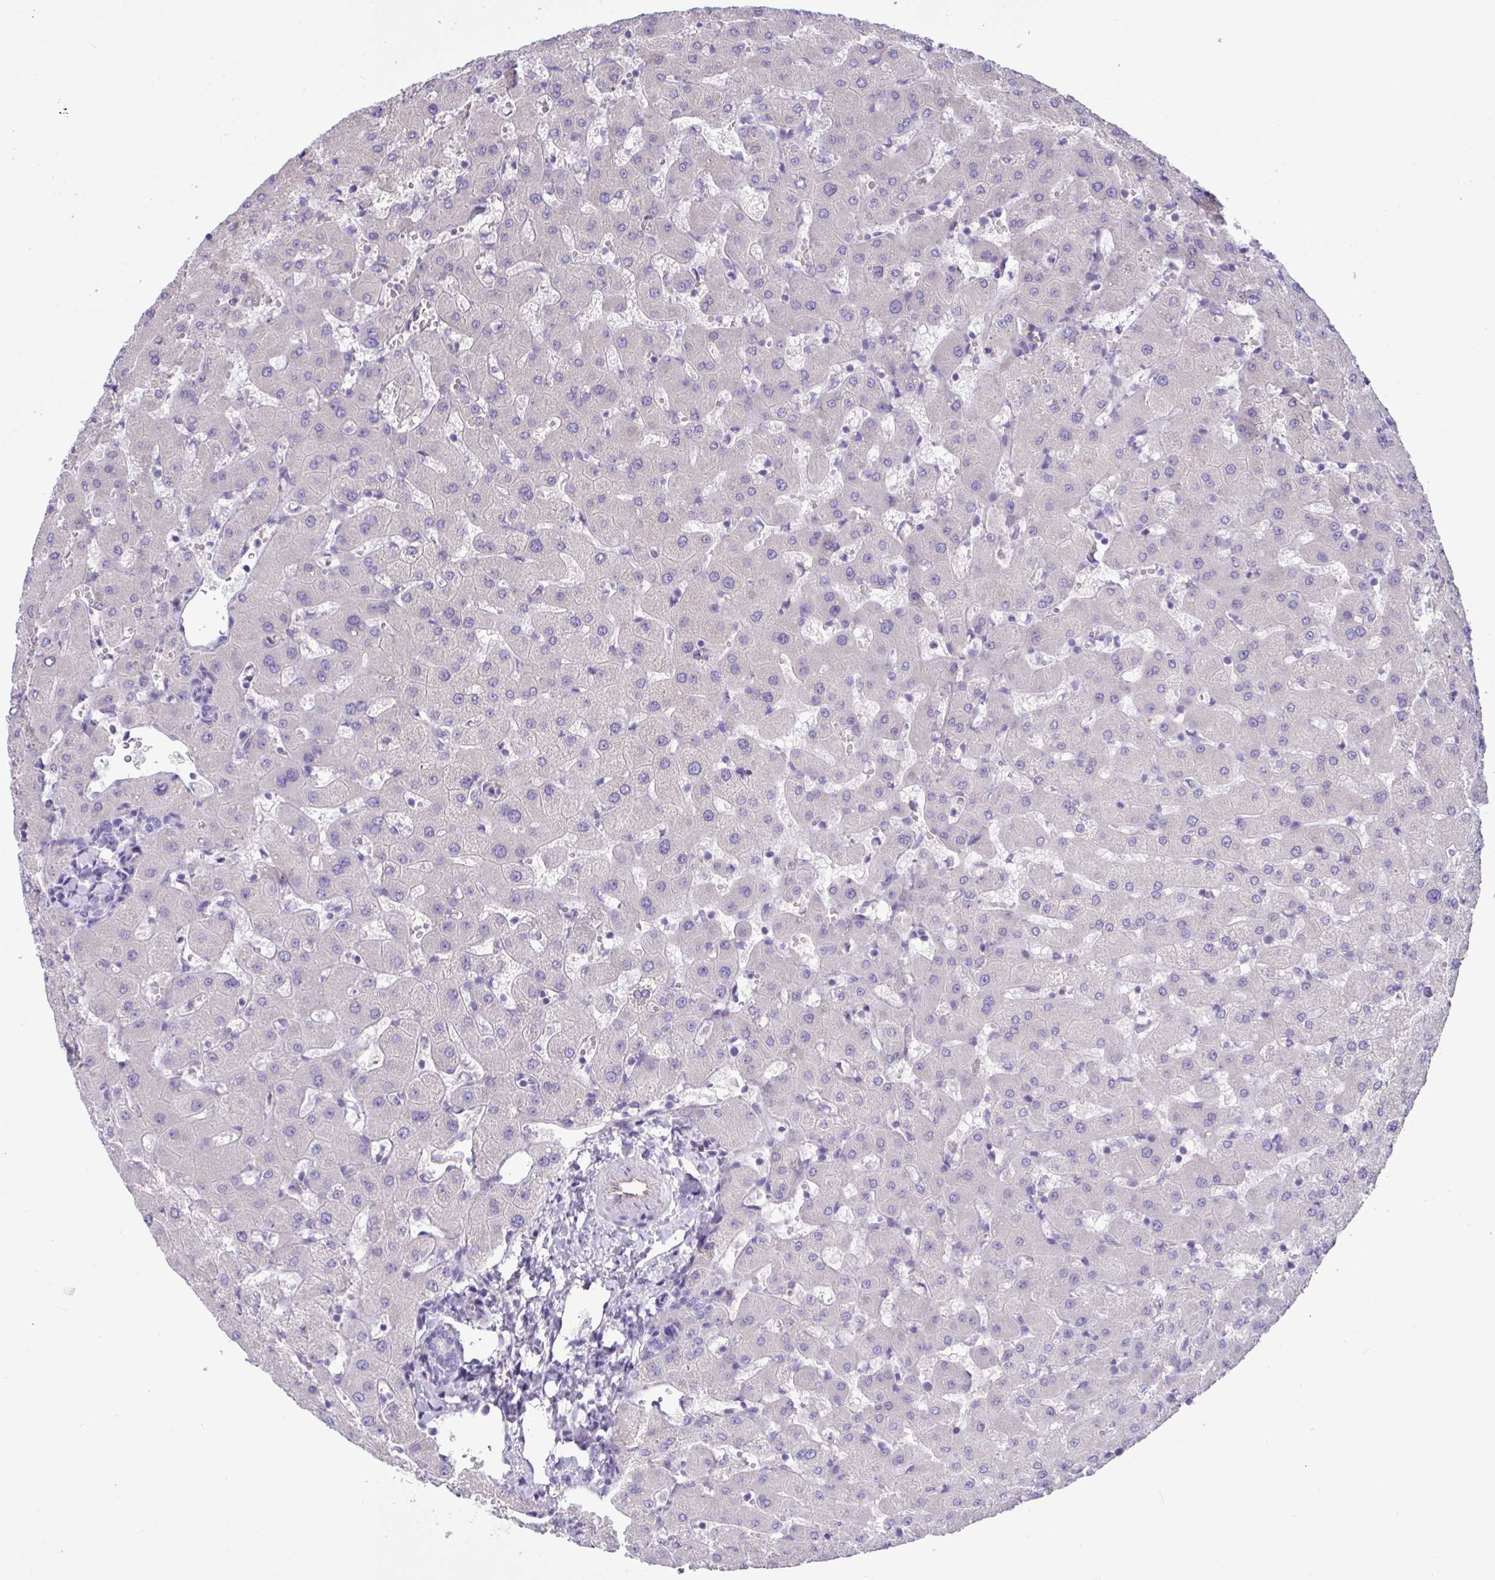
{"staining": {"intensity": "negative", "quantity": "none", "location": "none"}, "tissue": "liver", "cell_type": "Cholangiocytes", "image_type": "normal", "snomed": [{"axis": "morphology", "description": "Normal tissue, NOS"}, {"axis": "topography", "description": "Liver"}], "caption": "An IHC image of benign liver is shown. There is no staining in cholangiocytes of liver.", "gene": "SLC66A1", "patient": {"sex": "female", "age": 63}}